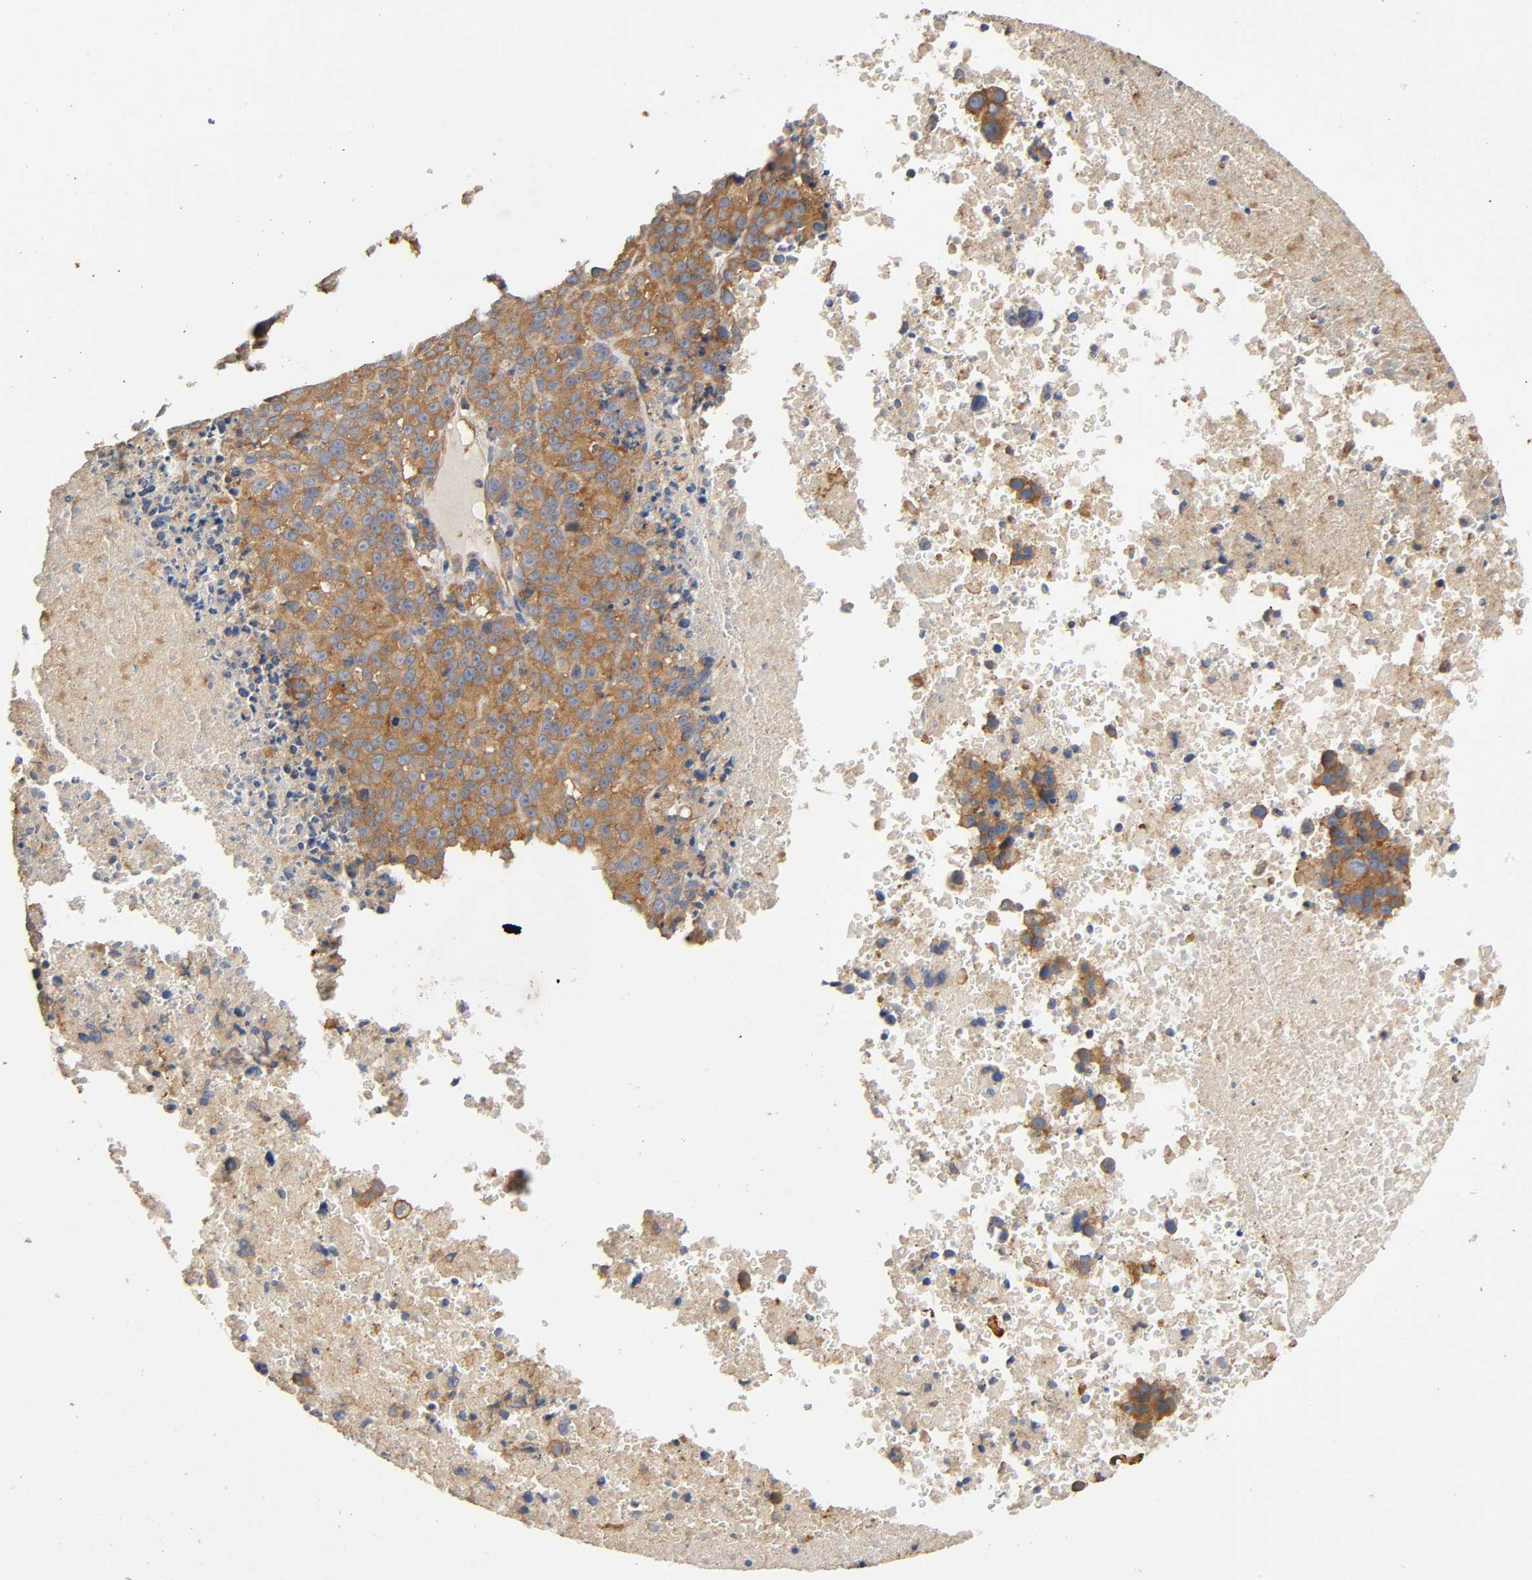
{"staining": {"intensity": "moderate", "quantity": ">75%", "location": "cytoplasmic/membranous"}, "tissue": "melanoma", "cell_type": "Tumor cells", "image_type": "cancer", "snomed": [{"axis": "morphology", "description": "Malignant melanoma, Metastatic site"}, {"axis": "topography", "description": "Cerebral cortex"}], "caption": "Protein expression by immunohistochemistry (IHC) demonstrates moderate cytoplasmic/membranous expression in about >75% of tumor cells in melanoma.", "gene": "MARS1", "patient": {"sex": "female", "age": 52}}